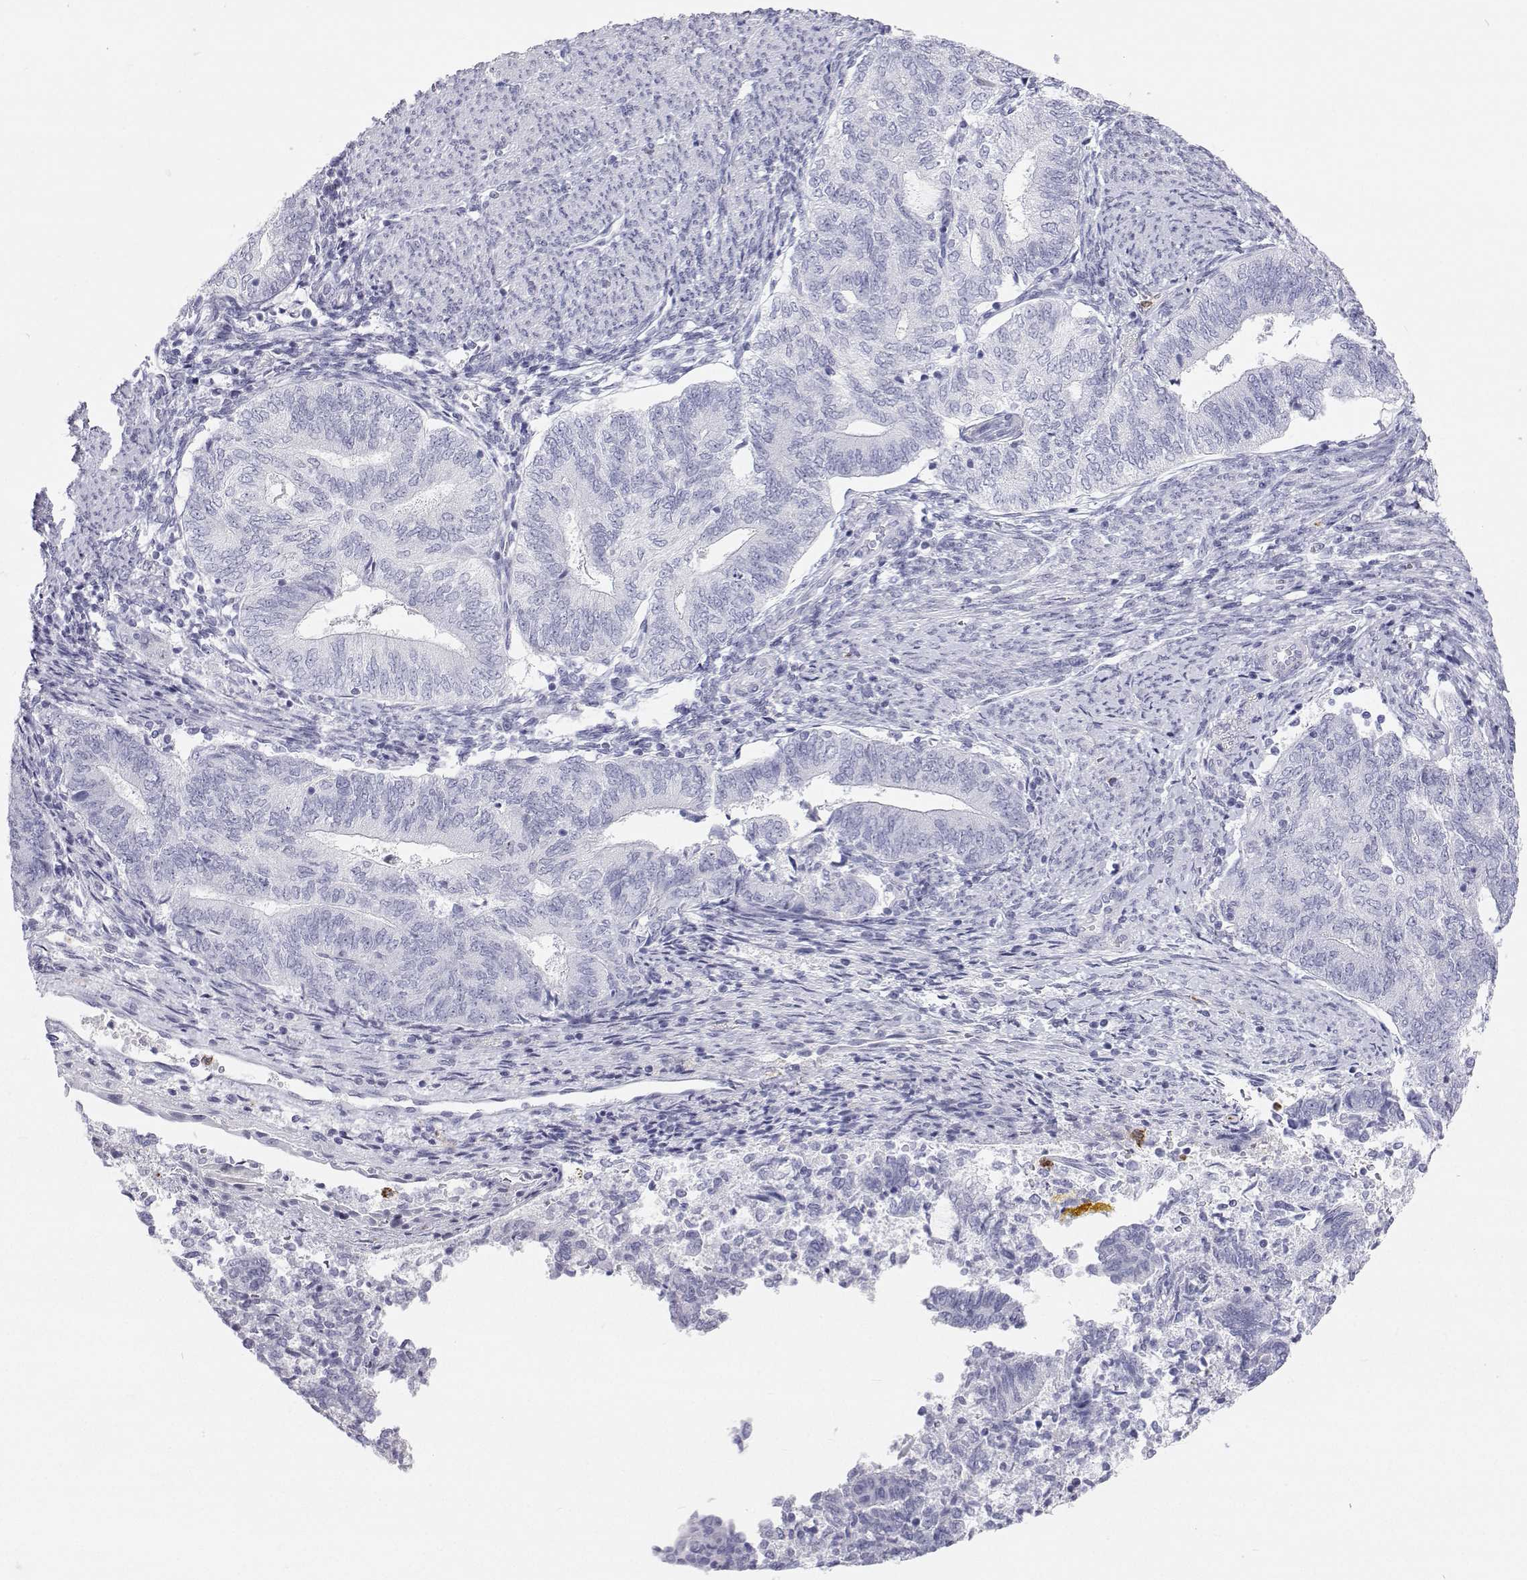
{"staining": {"intensity": "negative", "quantity": "none", "location": "none"}, "tissue": "endometrial cancer", "cell_type": "Tumor cells", "image_type": "cancer", "snomed": [{"axis": "morphology", "description": "Adenocarcinoma, NOS"}, {"axis": "topography", "description": "Endometrium"}], "caption": "Immunohistochemistry (IHC) micrograph of neoplastic tissue: human endometrial cancer (adenocarcinoma) stained with DAB (3,3'-diaminobenzidine) demonstrates no significant protein positivity in tumor cells. (IHC, brightfield microscopy, high magnification).", "gene": "SFTPB", "patient": {"sex": "female", "age": 65}}